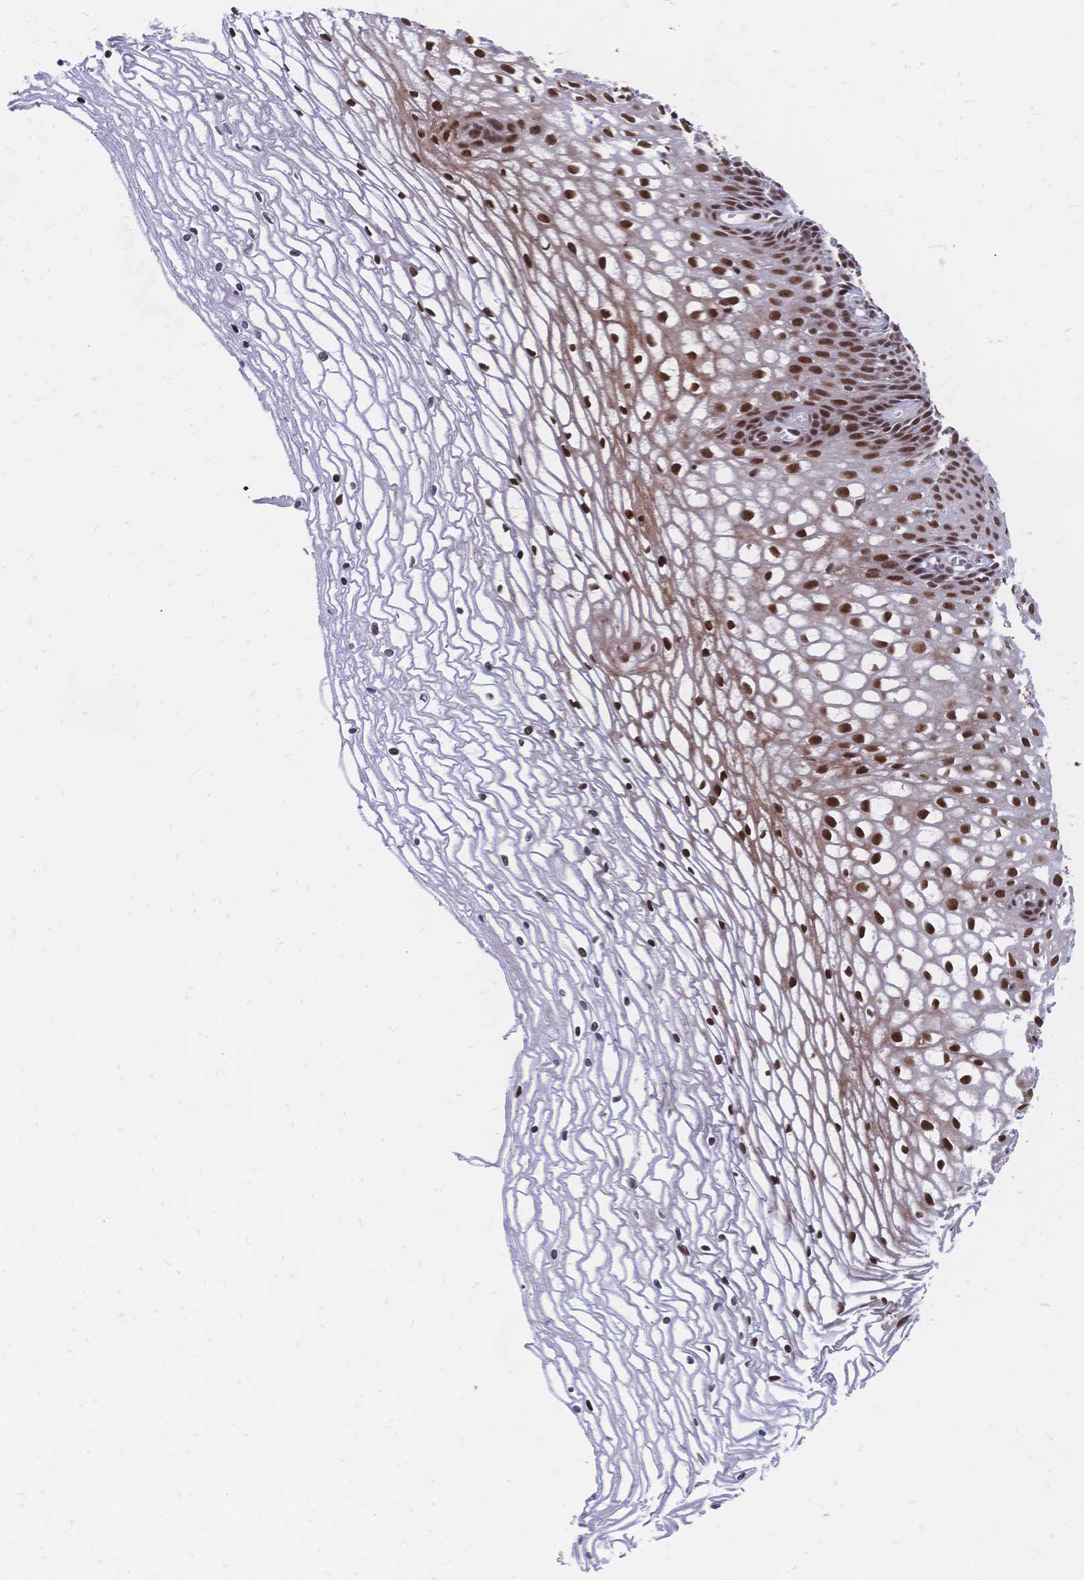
{"staining": {"intensity": "moderate", "quantity": ">75%", "location": "nuclear"}, "tissue": "cervix", "cell_type": "Glandular cells", "image_type": "normal", "snomed": [{"axis": "morphology", "description": "Normal tissue, NOS"}, {"axis": "topography", "description": "Cervix"}], "caption": "Immunohistochemistry (IHC) (DAB (3,3'-diaminobenzidine)) staining of normal human cervix demonstrates moderate nuclear protein staining in approximately >75% of glandular cells. (Brightfield microscopy of DAB IHC at high magnification).", "gene": "NELFA", "patient": {"sex": "female", "age": 36}}